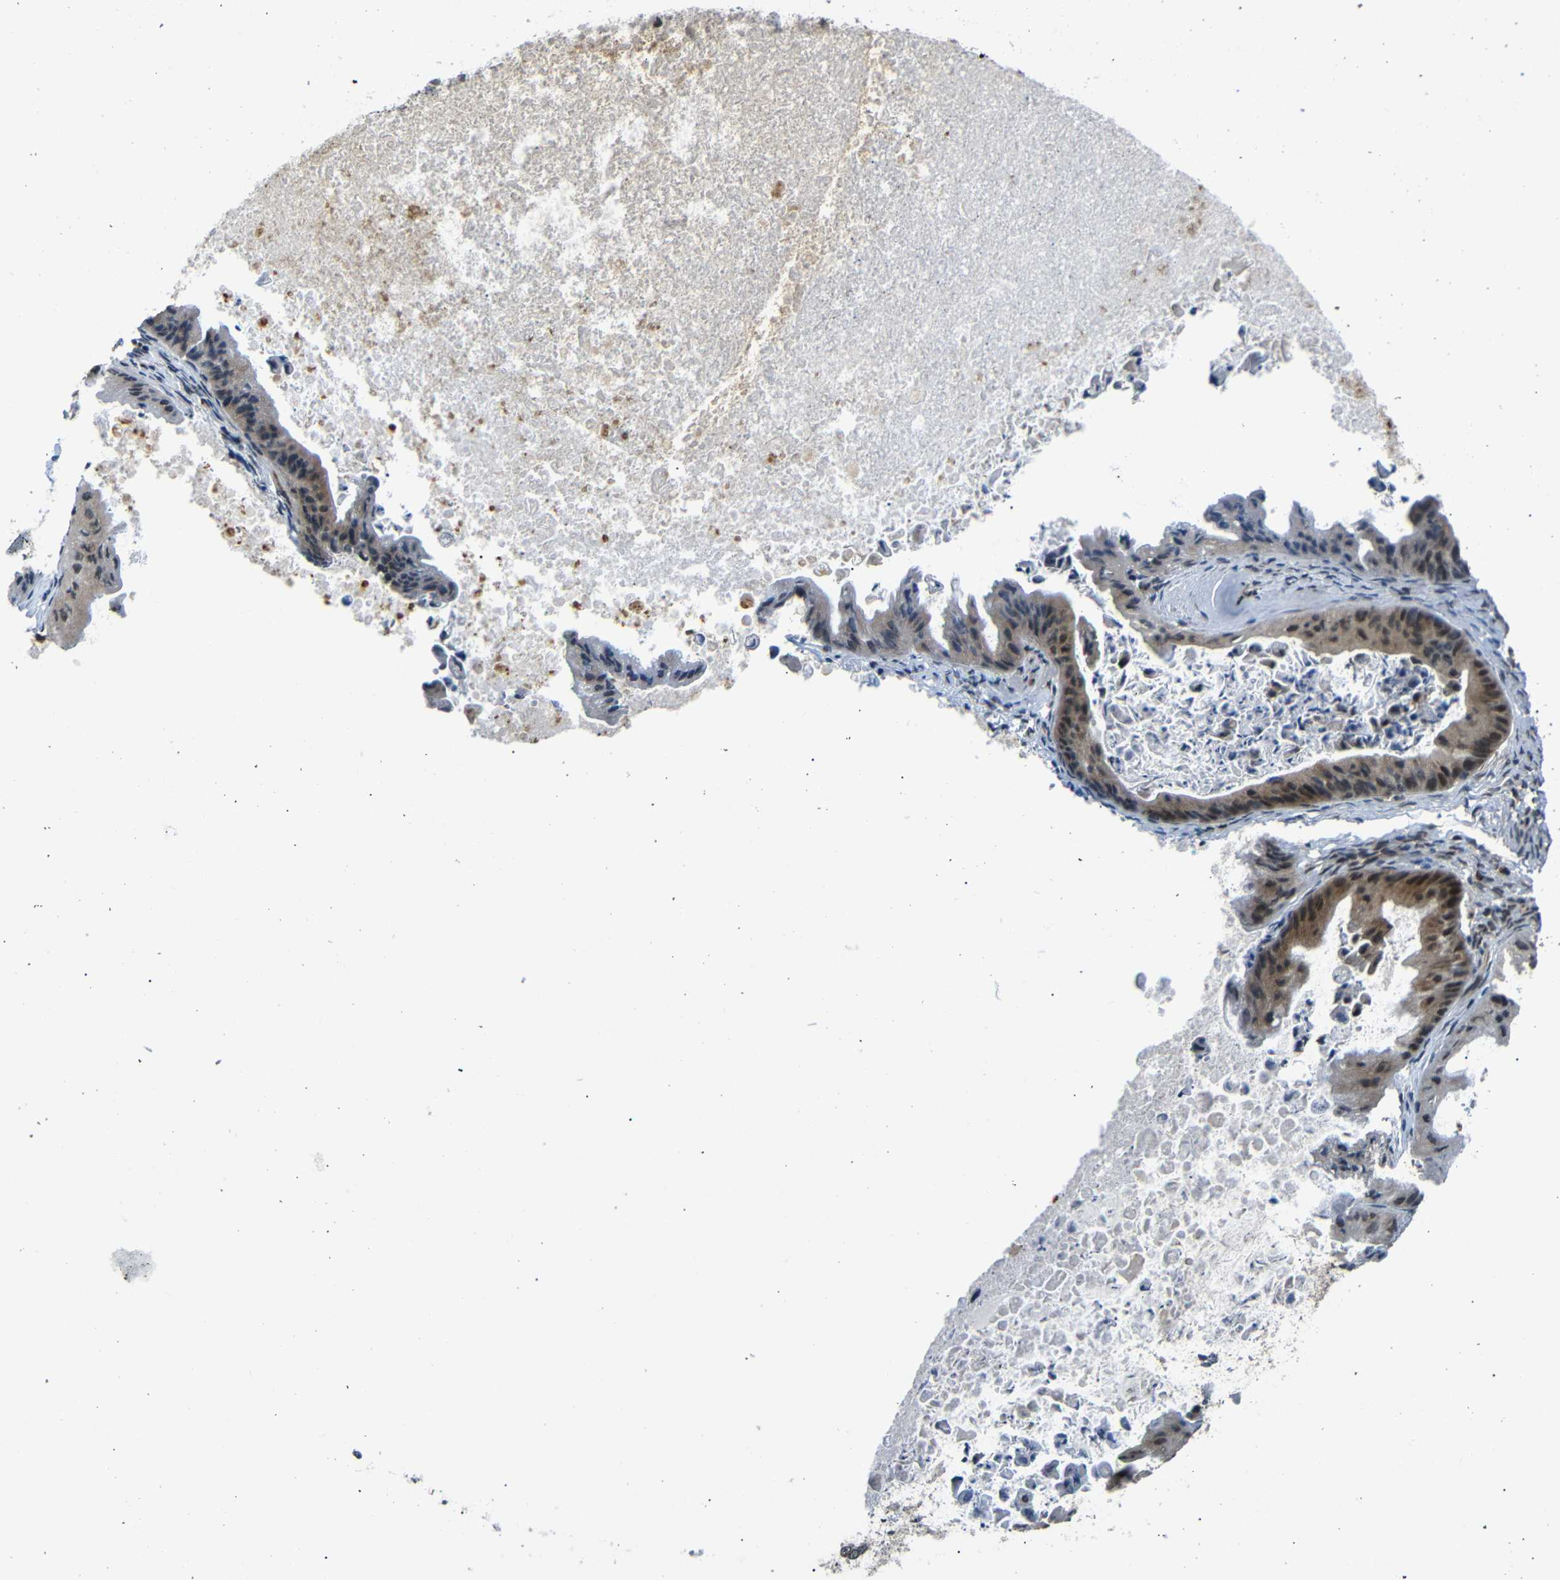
{"staining": {"intensity": "moderate", "quantity": ">75%", "location": "cytoplasmic/membranous,nuclear"}, "tissue": "ovarian cancer", "cell_type": "Tumor cells", "image_type": "cancer", "snomed": [{"axis": "morphology", "description": "Cystadenocarcinoma, mucinous, NOS"}, {"axis": "topography", "description": "Ovary"}], "caption": "Protein positivity by IHC displays moderate cytoplasmic/membranous and nuclear expression in about >75% of tumor cells in ovarian cancer. (Stains: DAB in brown, nuclei in blue, Microscopy: brightfield microscopy at high magnification).", "gene": "TBX2", "patient": {"sex": "female", "age": 37}}